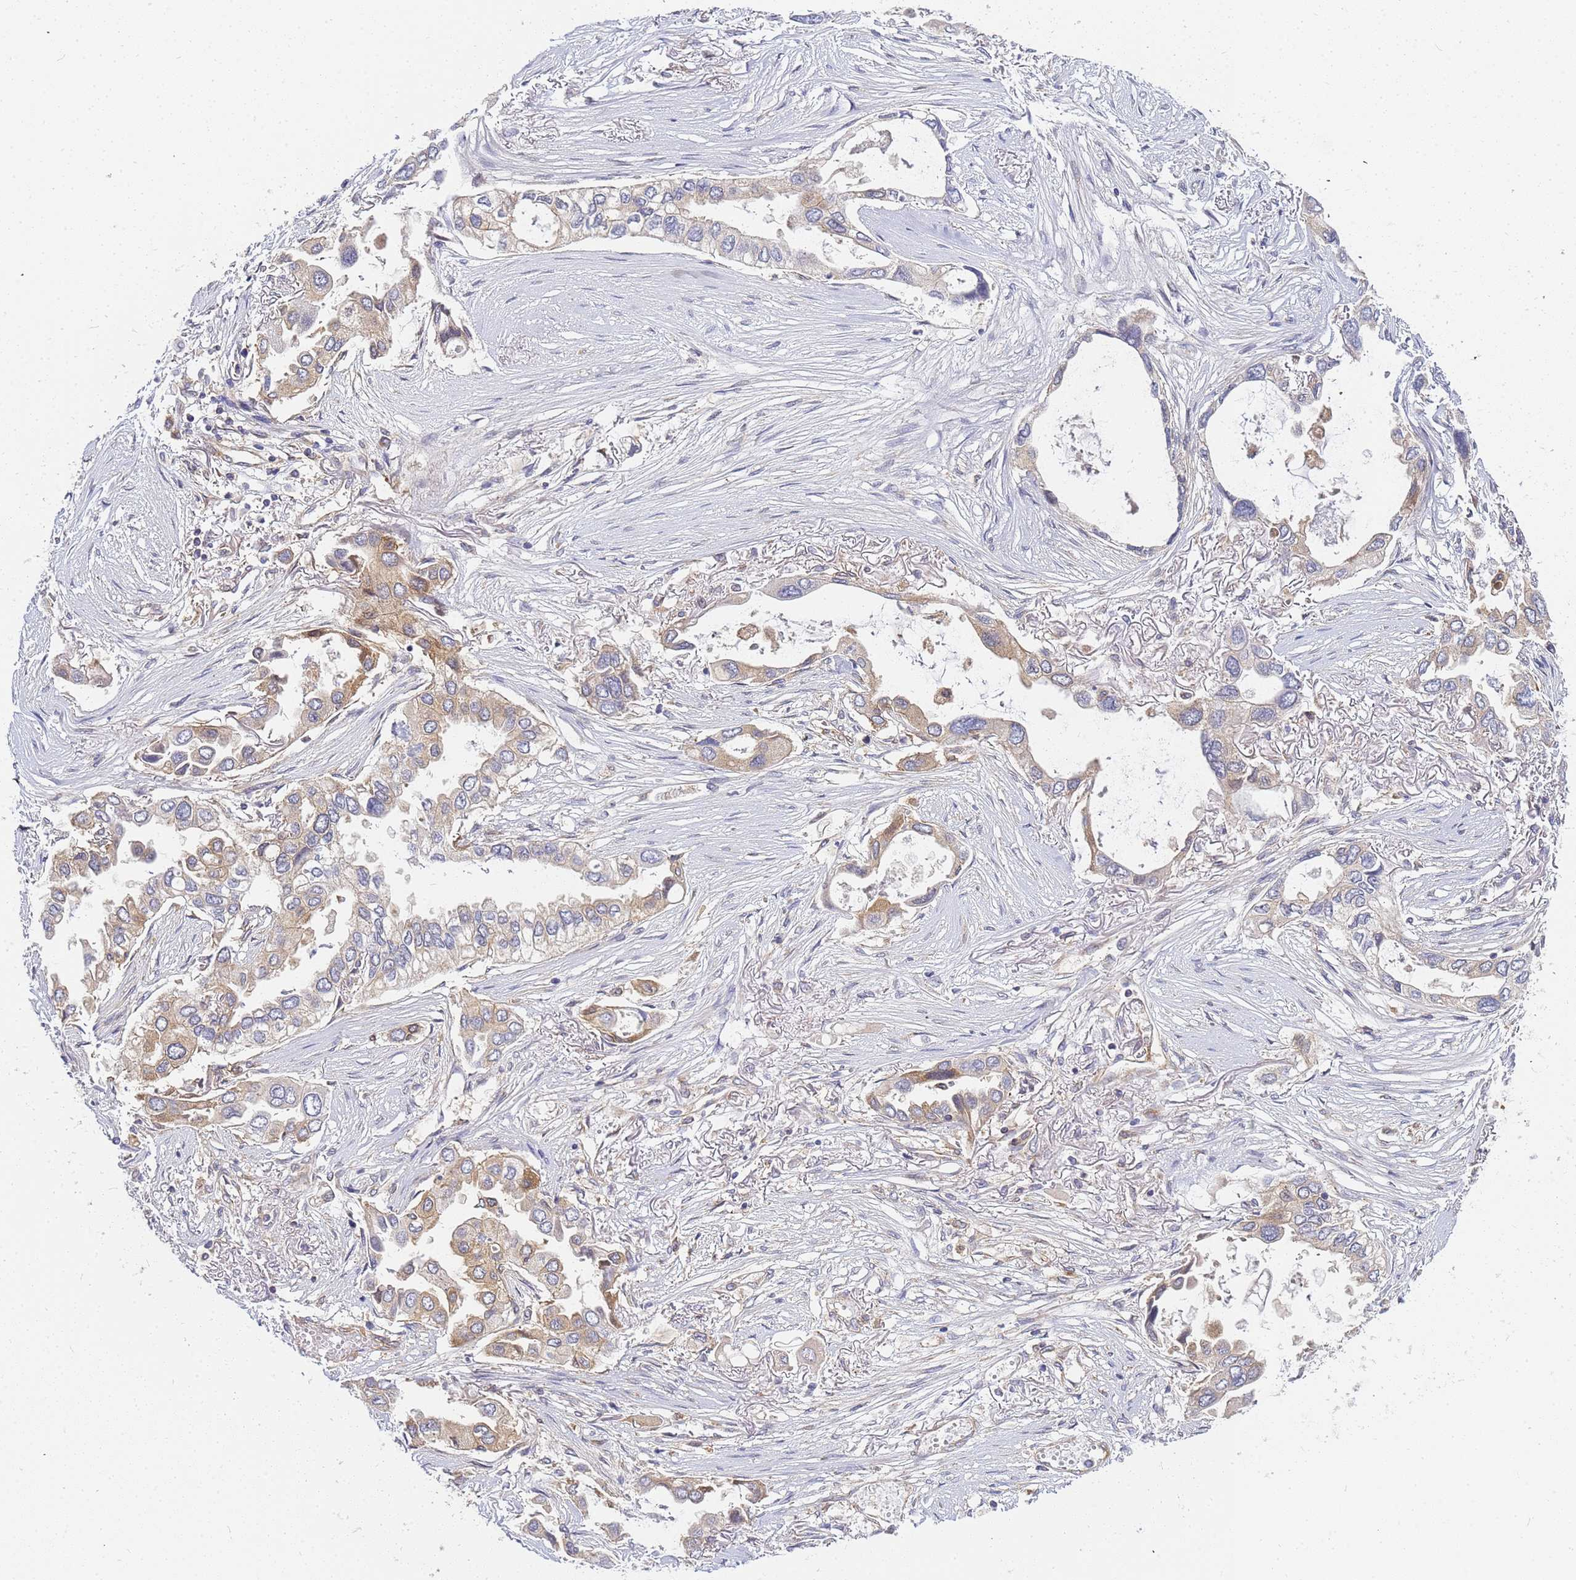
{"staining": {"intensity": "moderate", "quantity": "25%-75%", "location": "cytoplasmic/membranous"}, "tissue": "lung cancer", "cell_type": "Tumor cells", "image_type": "cancer", "snomed": [{"axis": "morphology", "description": "Adenocarcinoma, NOS"}, {"axis": "topography", "description": "Lung"}], "caption": "Immunohistochemistry (IHC) histopathology image of human lung adenocarcinoma stained for a protein (brown), which displays medium levels of moderate cytoplasmic/membranous expression in about 25%-75% of tumor cells.", "gene": "CHM", "patient": {"sex": "female", "age": 76}}